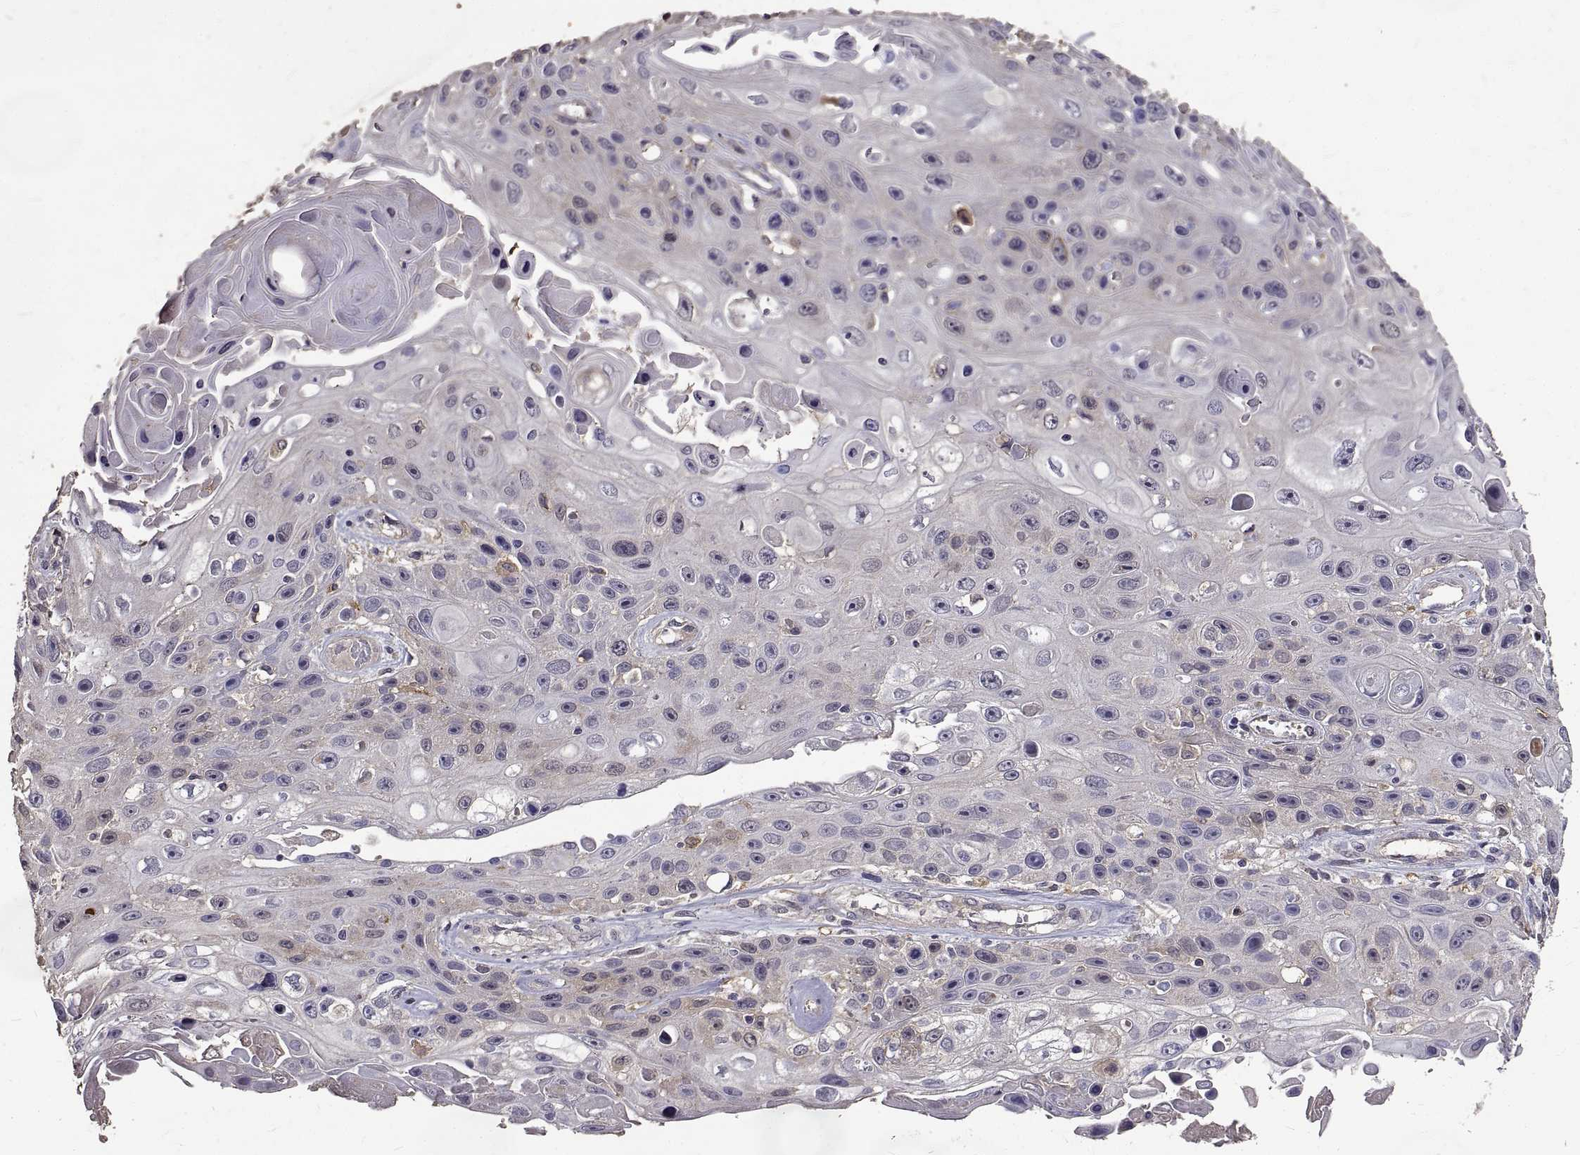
{"staining": {"intensity": "negative", "quantity": "none", "location": "none"}, "tissue": "skin cancer", "cell_type": "Tumor cells", "image_type": "cancer", "snomed": [{"axis": "morphology", "description": "Squamous cell carcinoma, NOS"}, {"axis": "topography", "description": "Skin"}], "caption": "DAB immunohistochemical staining of human skin cancer displays no significant positivity in tumor cells.", "gene": "PEA15", "patient": {"sex": "male", "age": 82}}